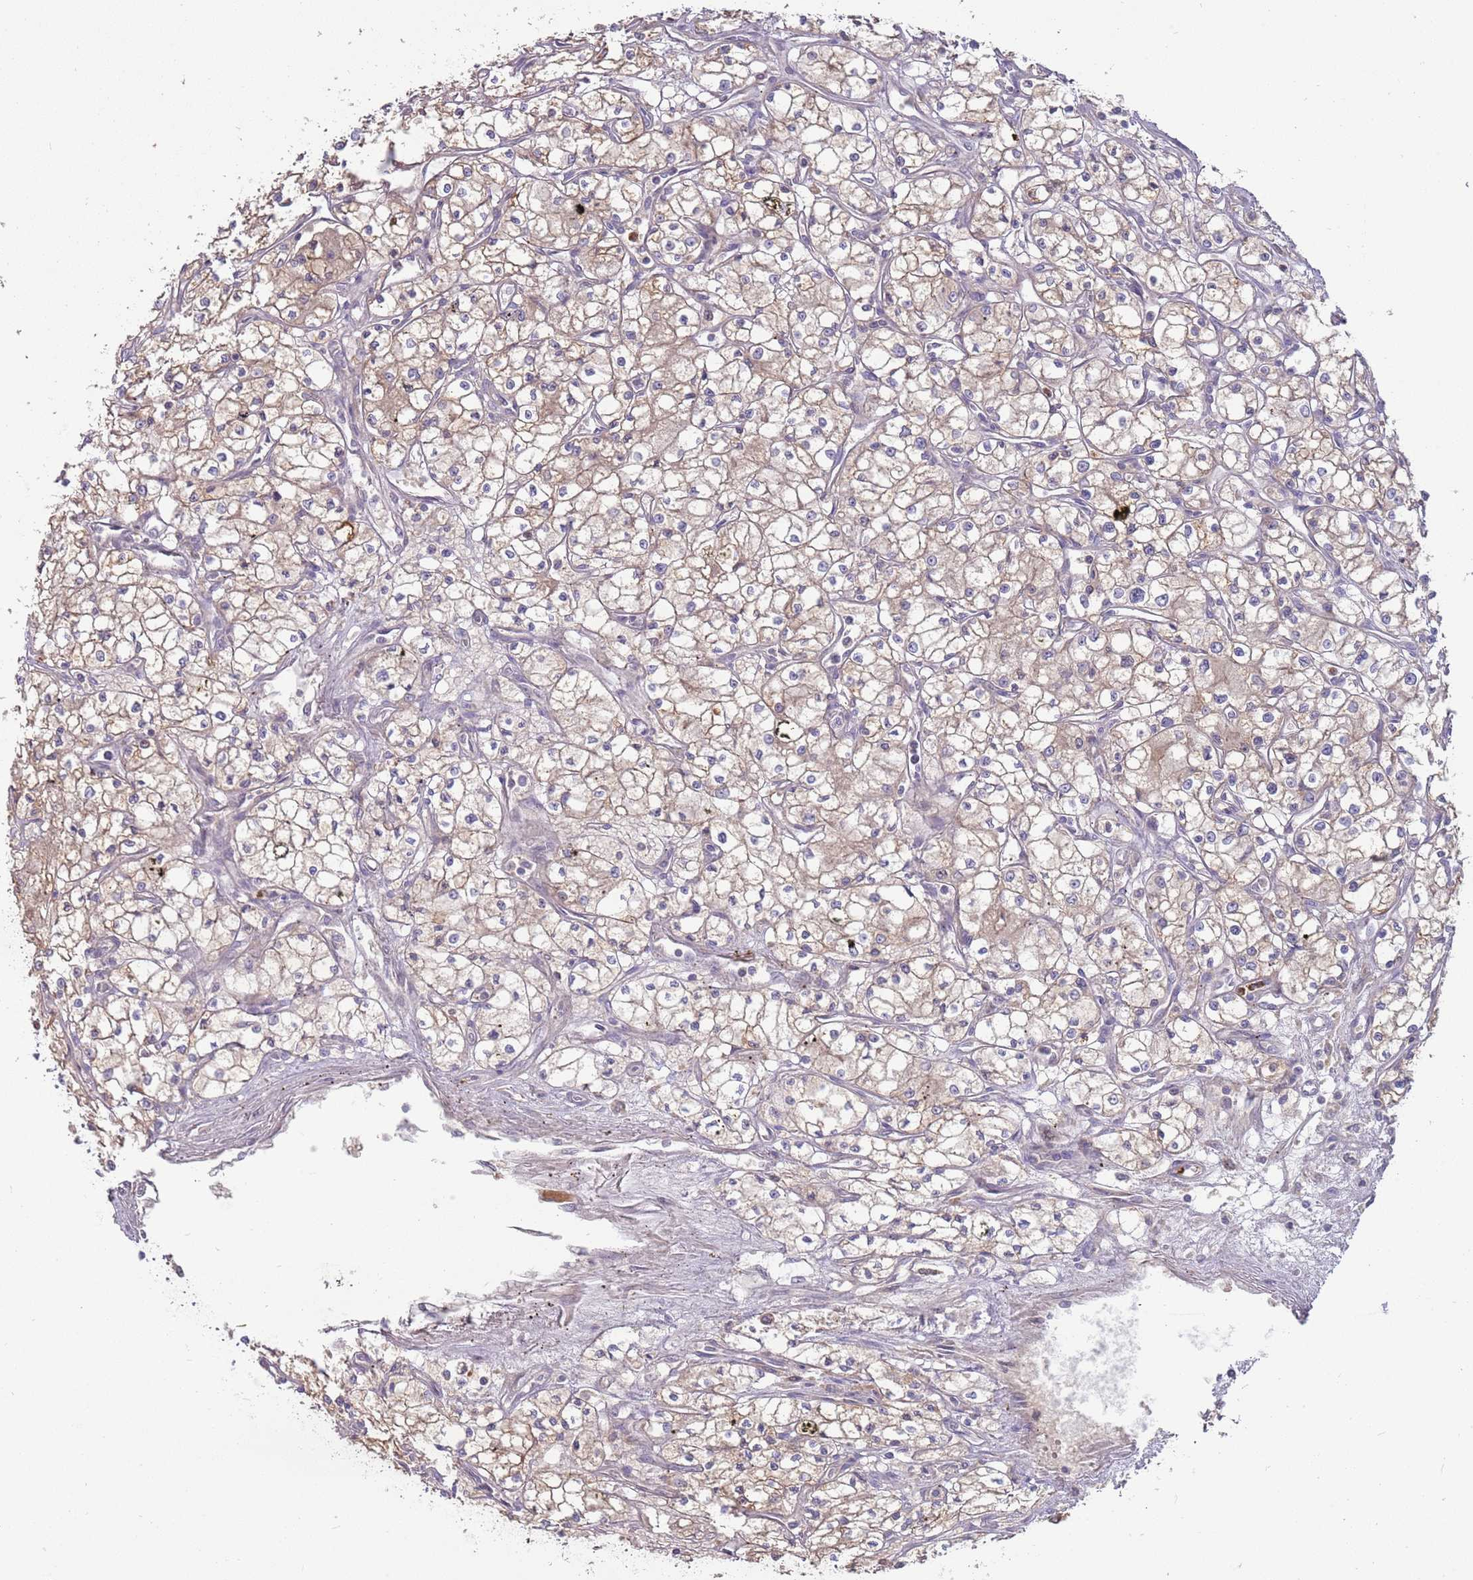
{"staining": {"intensity": "moderate", "quantity": "25%-75%", "location": "cytoplasmic/membranous"}, "tissue": "renal cancer", "cell_type": "Tumor cells", "image_type": "cancer", "snomed": [{"axis": "morphology", "description": "Adenocarcinoma, NOS"}, {"axis": "topography", "description": "Kidney"}], "caption": "Human renal cancer (adenocarcinoma) stained with a brown dye exhibits moderate cytoplasmic/membranous positive positivity in about 25%-75% of tumor cells.", "gene": "NBPF6", "patient": {"sex": "male", "age": 59}}